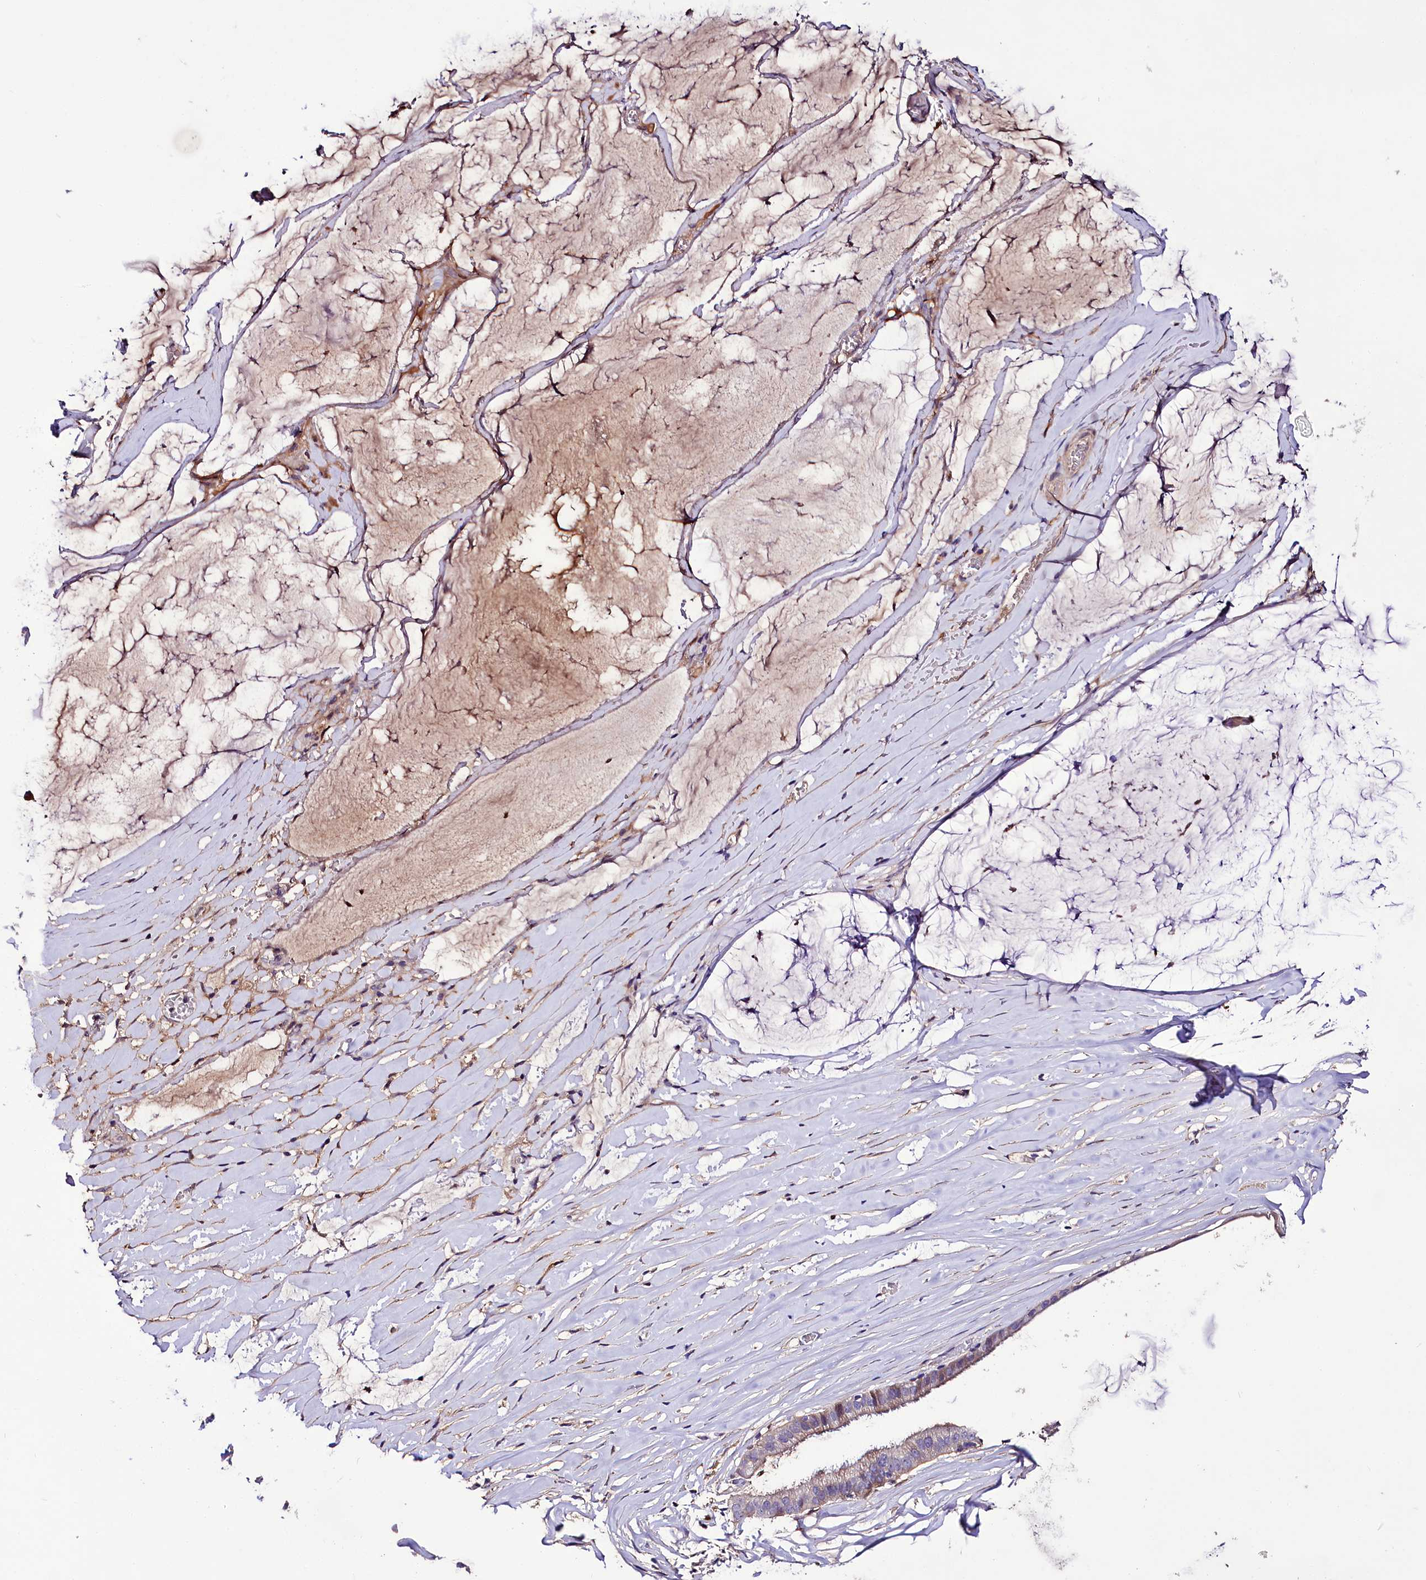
{"staining": {"intensity": "weak", "quantity": "25%-75%", "location": "cytoplasmic/membranous"}, "tissue": "ovarian cancer", "cell_type": "Tumor cells", "image_type": "cancer", "snomed": [{"axis": "morphology", "description": "Cystadenocarcinoma, mucinous, NOS"}, {"axis": "topography", "description": "Ovary"}], "caption": "High-magnification brightfield microscopy of ovarian mucinous cystadenocarcinoma stained with DAB (3,3'-diaminobenzidine) (brown) and counterstained with hematoxylin (blue). tumor cells exhibit weak cytoplasmic/membranous staining is seen in about25%-75% of cells. (IHC, brightfield microscopy, high magnification).", "gene": "PPP1R32", "patient": {"sex": "female", "age": 73}}